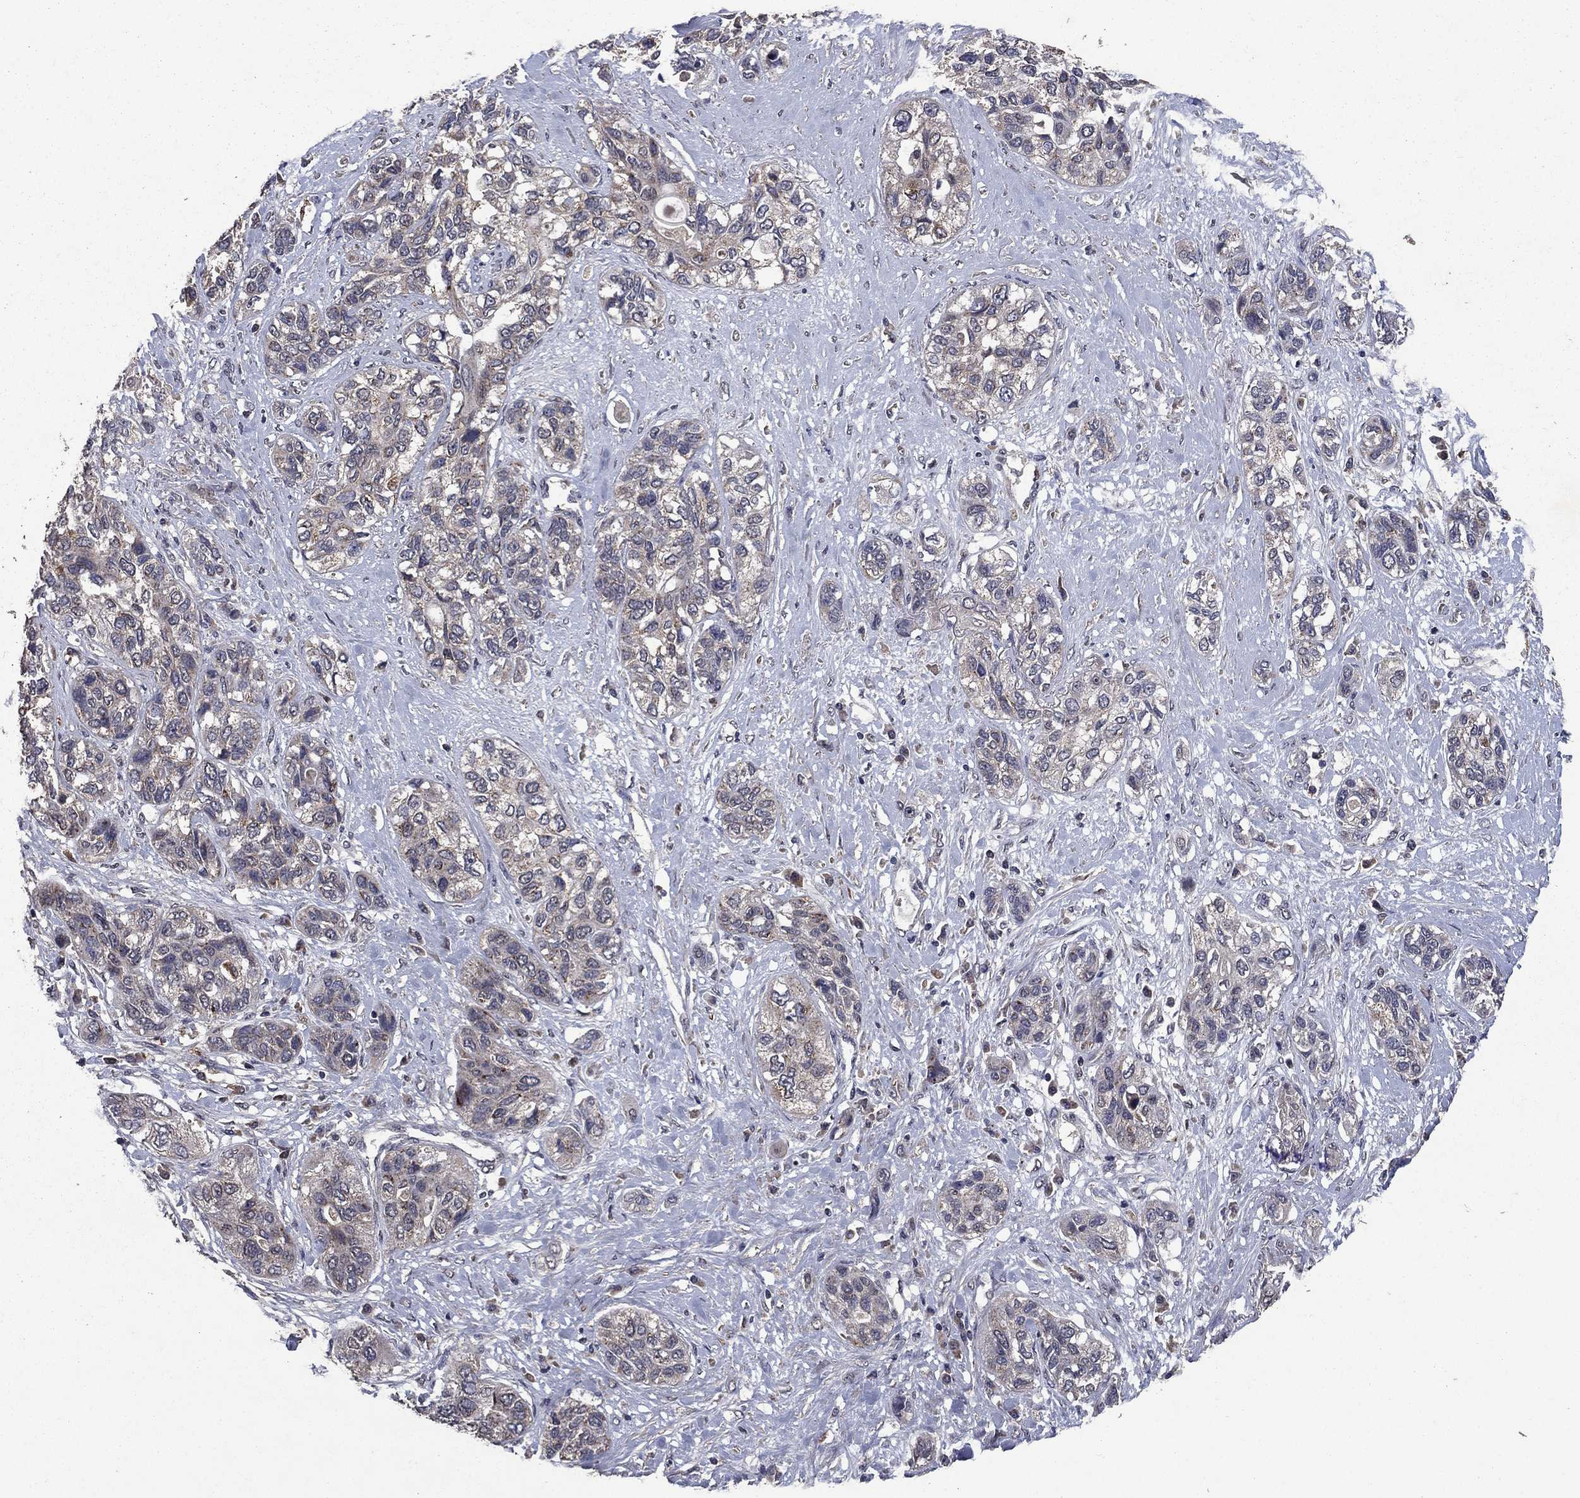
{"staining": {"intensity": "negative", "quantity": "none", "location": "none"}, "tissue": "lung cancer", "cell_type": "Tumor cells", "image_type": "cancer", "snomed": [{"axis": "morphology", "description": "Squamous cell carcinoma, NOS"}, {"axis": "topography", "description": "Lung"}], "caption": "There is no significant expression in tumor cells of lung cancer. (Immunohistochemistry (ihc), brightfield microscopy, high magnification).", "gene": "DHRS1", "patient": {"sex": "female", "age": 70}}